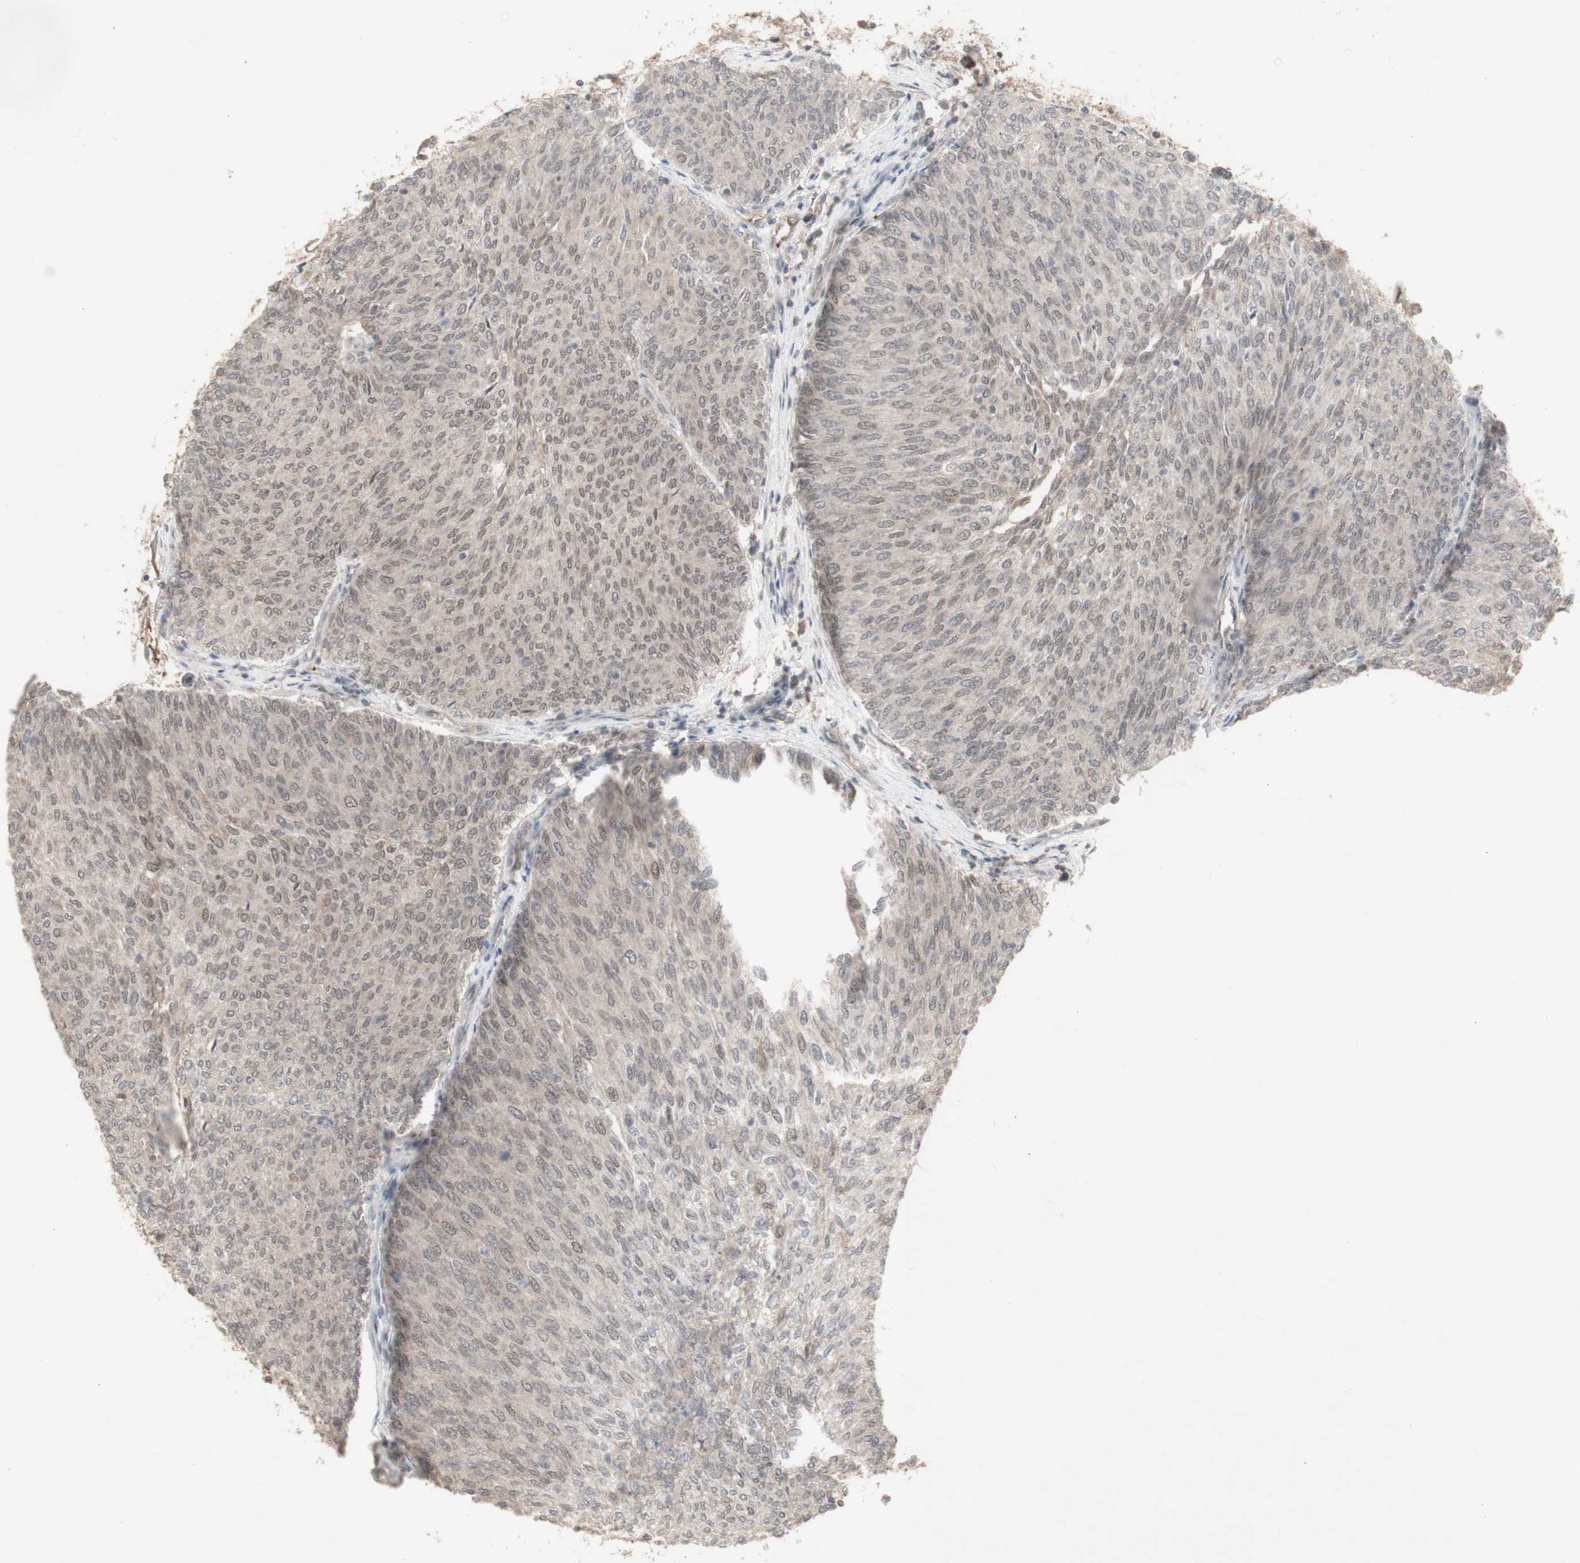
{"staining": {"intensity": "weak", "quantity": ">75%", "location": "cytoplasmic/membranous,nuclear"}, "tissue": "urothelial cancer", "cell_type": "Tumor cells", "image_type": "cancer", "snomed": [{"axis": "morphology", "description": "Urothelial carcinoma, Low grade"}, {"axis": "topography", "description": "Urinary bladder"}], "caption": "Weak cytoplasmic/membranous and nuclear staining is seen in about >75% of tumor cells in urothelial cancer.", "gene": "ALOX12", "patient": {"sex": "female", "age": 79}}